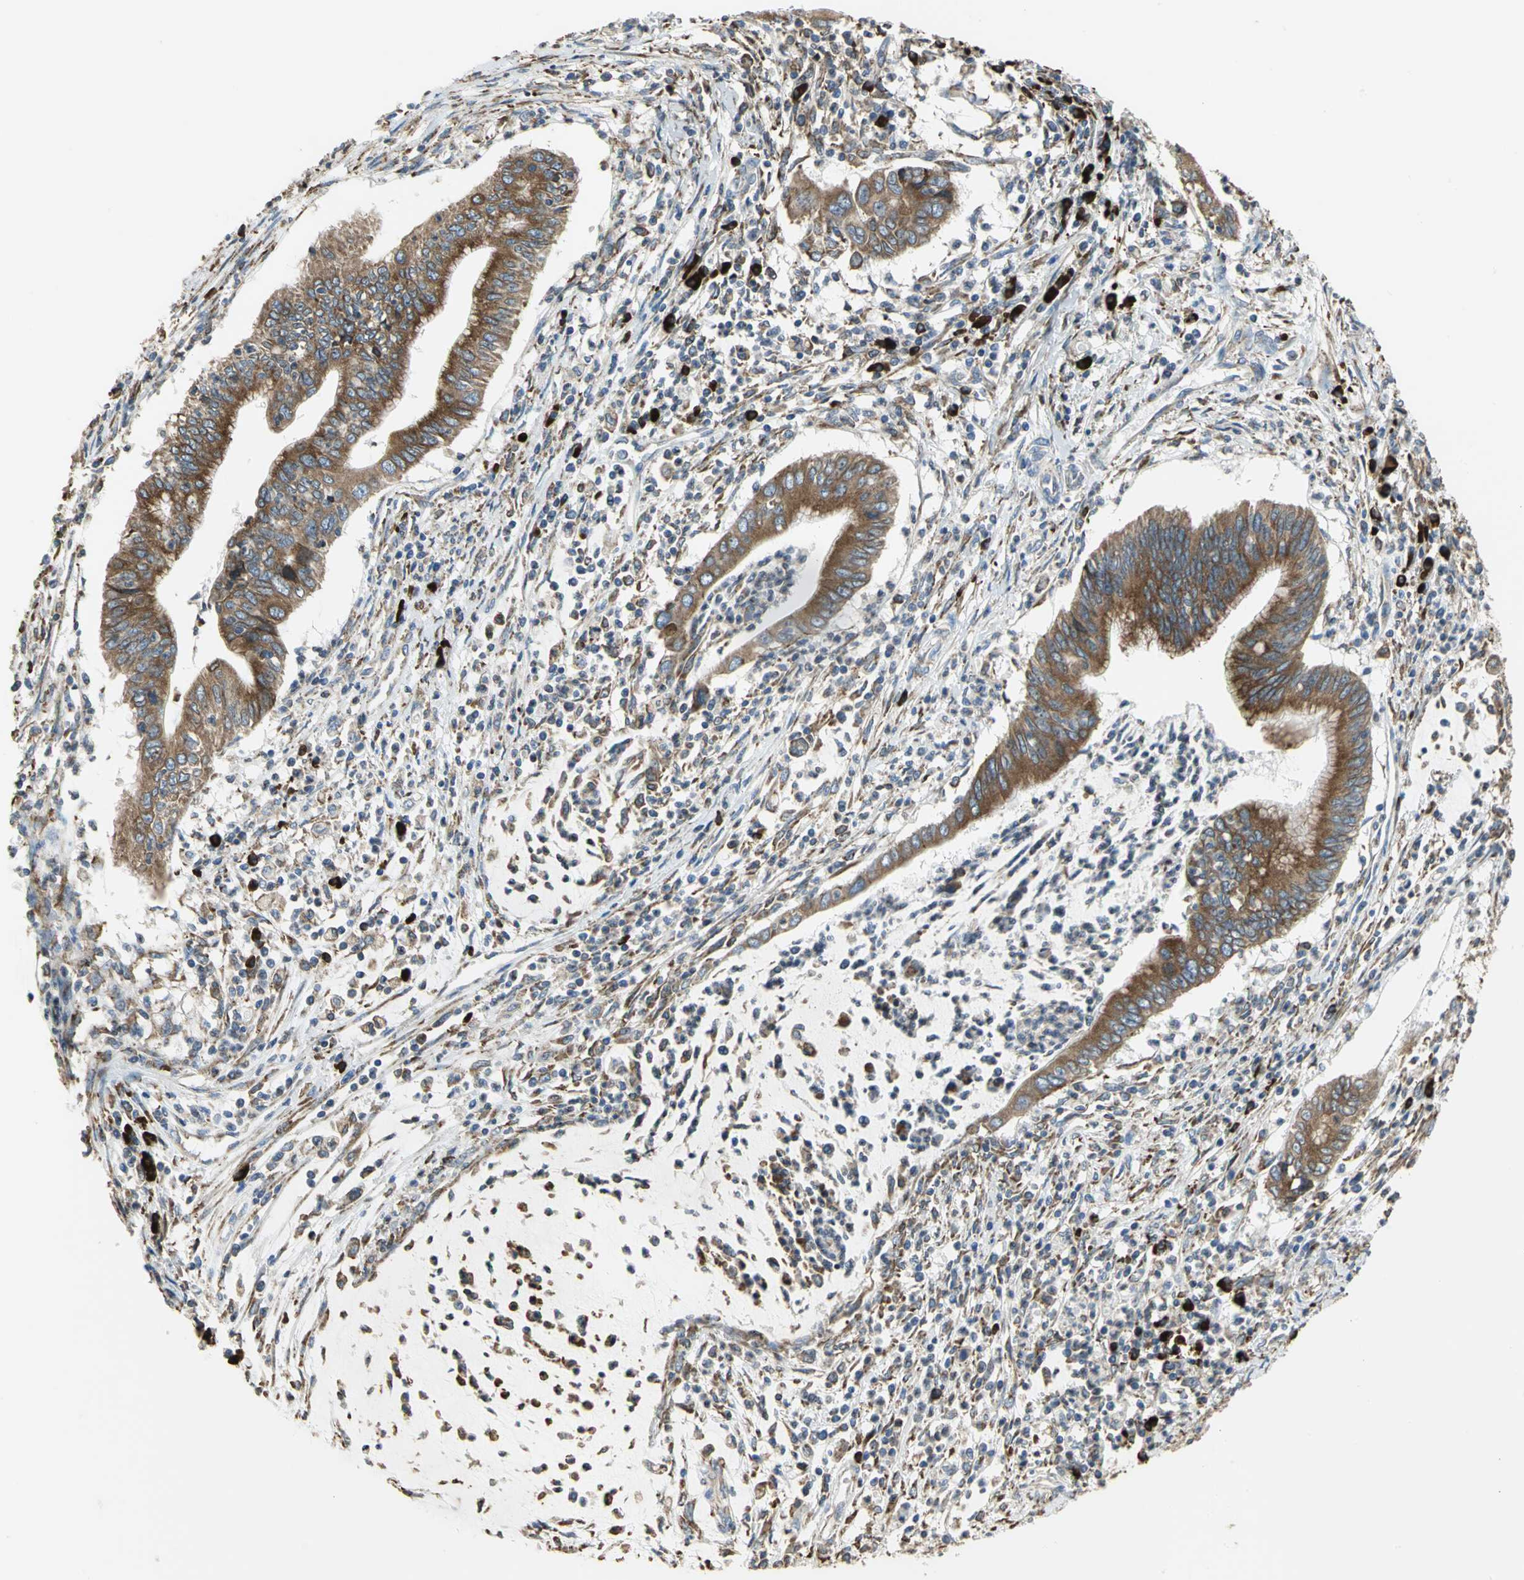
{"staining": {"intensity": "moderate", "quantity": ">75%", "location": "cytoplasmic/membranous"}, "tissue": "cervical cancer", "cell_type": "Tumor cells", "image_type": "cancer", "snomed": [{"axis": "morphology", "description": "Adenocarcinoma, NOS"}, {"axis": "topography", "description": "Cervix"}], "caption": "IHC (DAB) staining of cervical cancer demonstrates moderate cytoplasmic/membranous protein expression in about >75% of tumor cells.", "gene": "SDF2L1", "patient": {"sex": "female", "age": 36}}